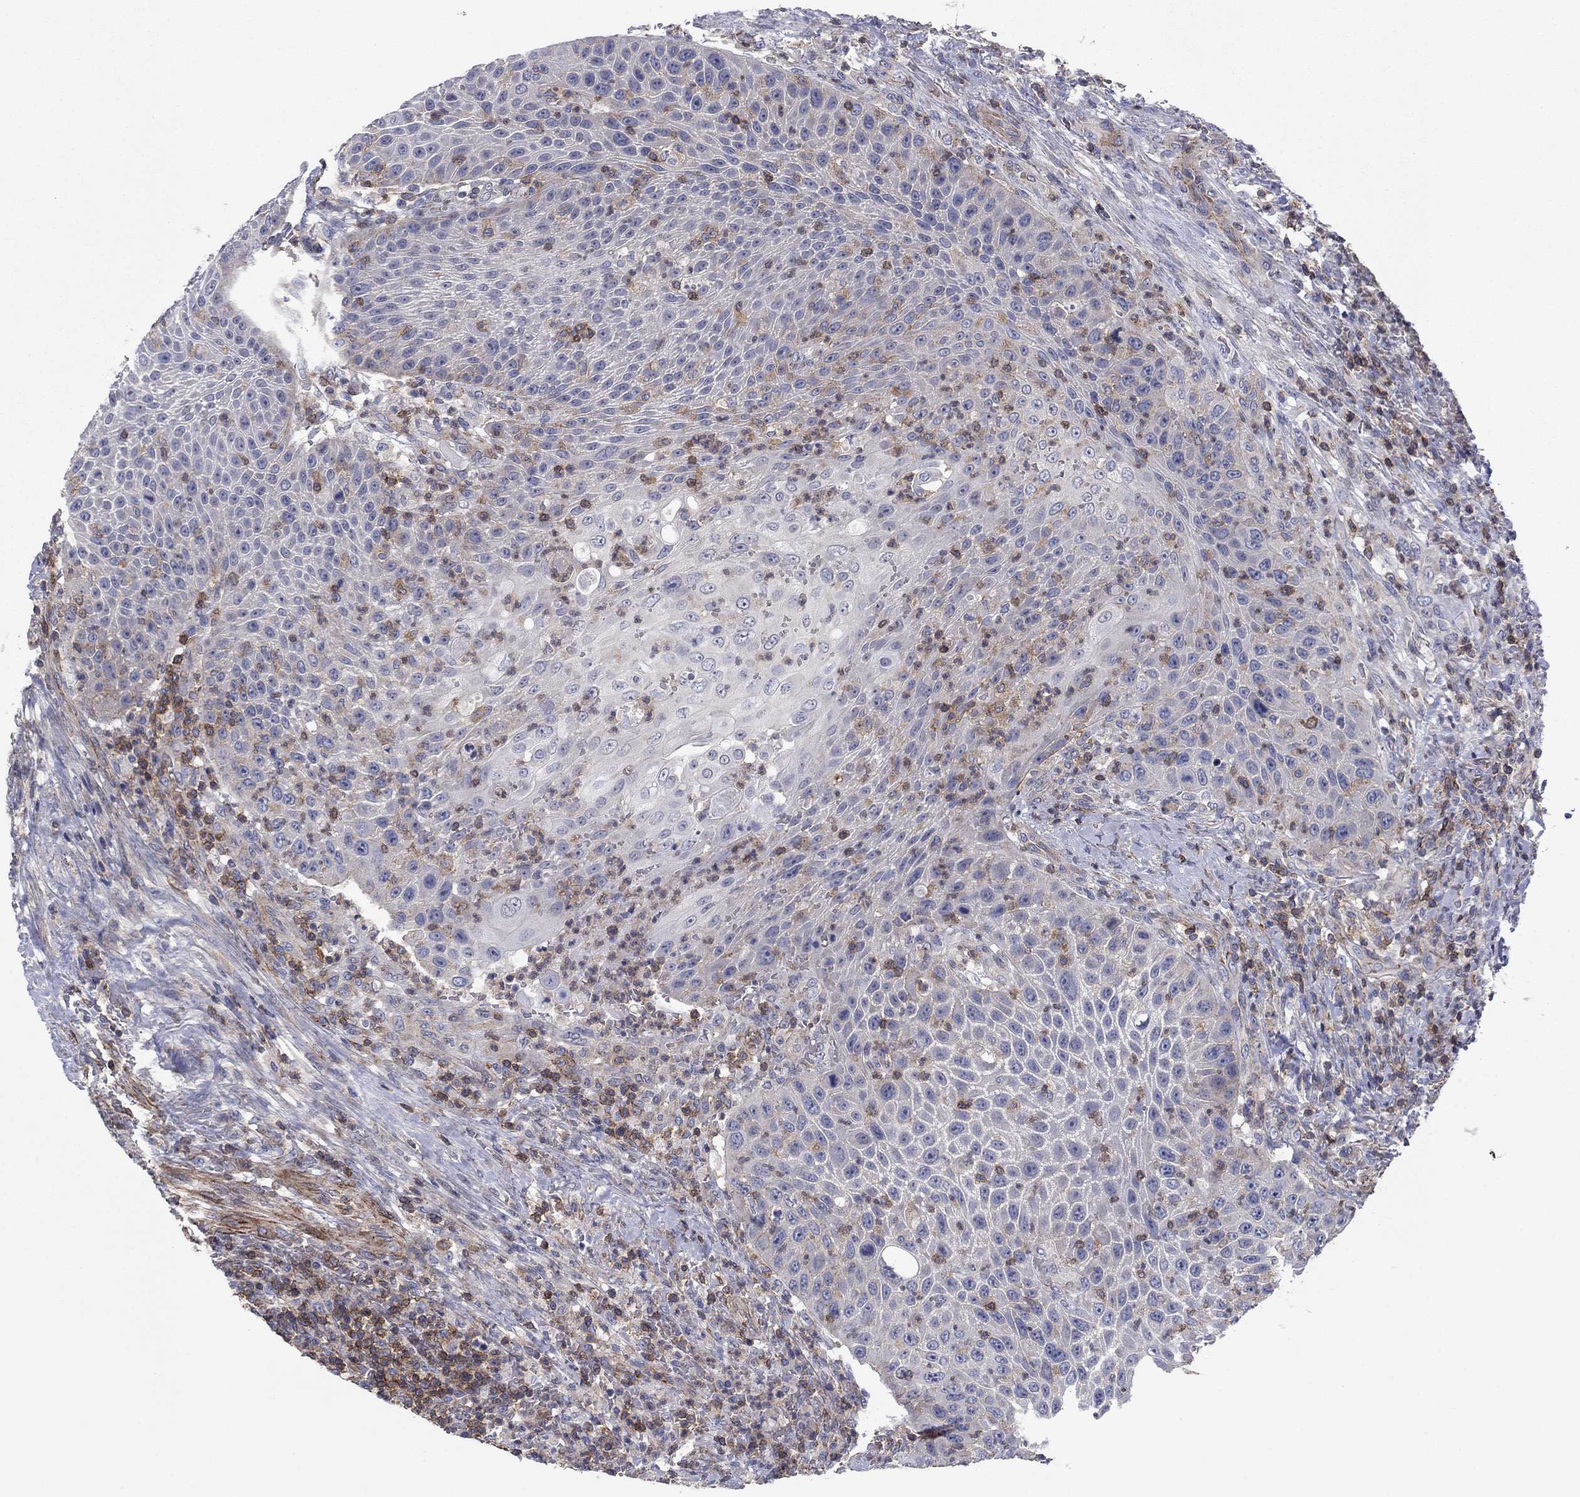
{"staining": {"intensity": "negative", "quantity": "none", "location": "none"}, "tissue": "head and neck cancer", "cell_type": "Tumor cells", "image_type": "cancer", "snomed": [{"axis": "morphology", "description": "Squamous cell carcinoma, NOS"}, {"axis": "topography", "description": "Head-Neck"}], "caption": "Head and neck cancer was stained to show a protein in brown. There is no significant expression in tumor cells. (Stains: DAB (3,3'-diaminobenzidine) IHC with hematoxylin counter stain, Microscopy: brightfield microscopy at high magnification).", "gene": "PSD4", "patient": {"sex": "male", "age": 69}}